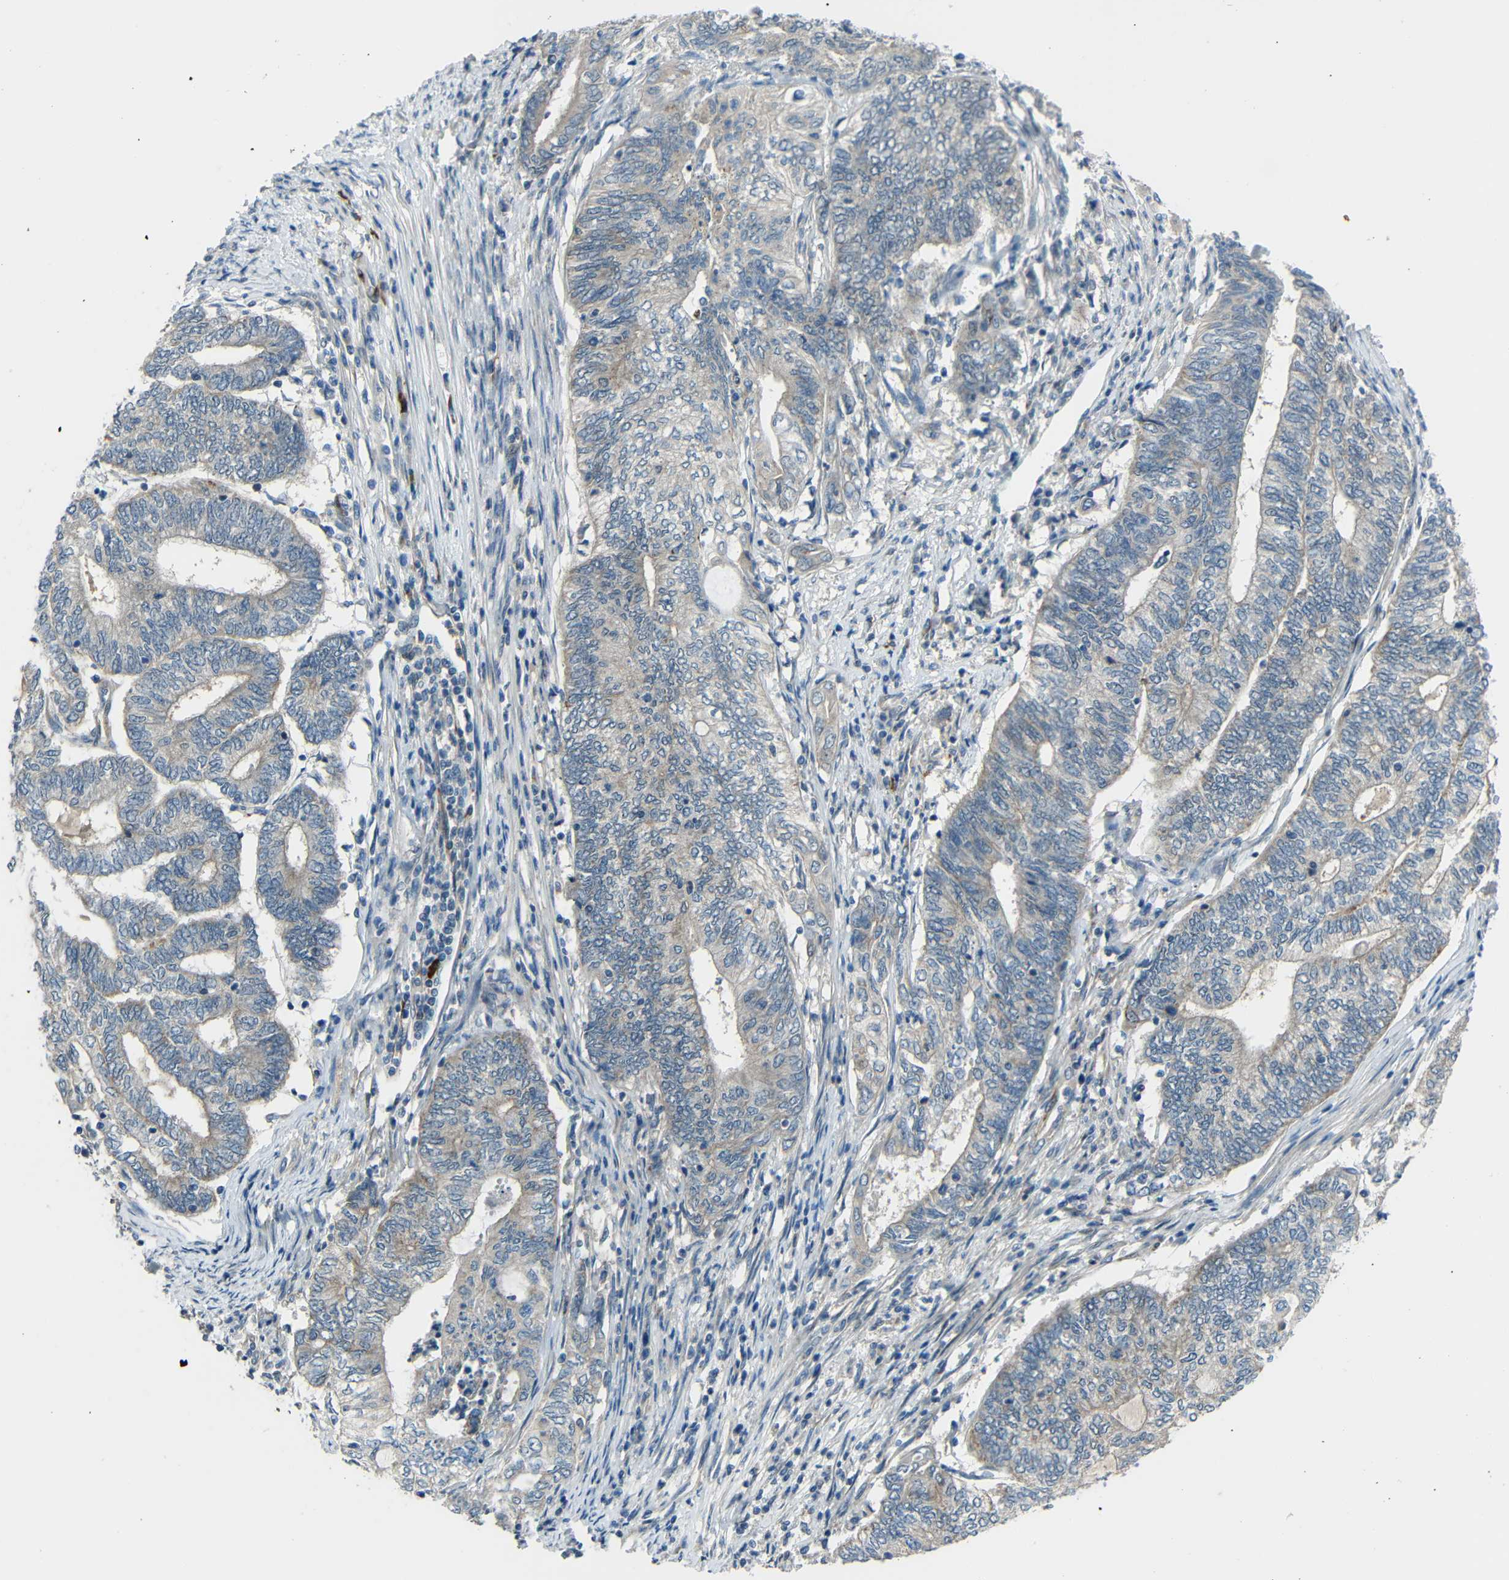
{"staining": {"intensity": "weak", "quantity": ">75%", "location": "cytoplasmic/membranous"}, "tissue": "endometrial cancer", "cell_type": "Tumor cells", "image_type": "cancer", "snomed": [{"axis": "morphology", "description": "Adenocarcinoma, NOS"}, {"axis": "topography", "description": "Uterus"}, {"axis": "topography", "description": "Endometrium"}], "caption": "Protein staining of adenocarcinoma (endometrial) tissue reveals weak cytoplasmic/membranous positivity in about >75% of tumor cells. The protein is stained brown, and the nuclei are stained in blue (DAB (3,3'-diaminobenzidine) IHC with brightfield microscopy, high magnification).", "gene": "DCLK1", "patient": {"sex": "female", "age": 70}}